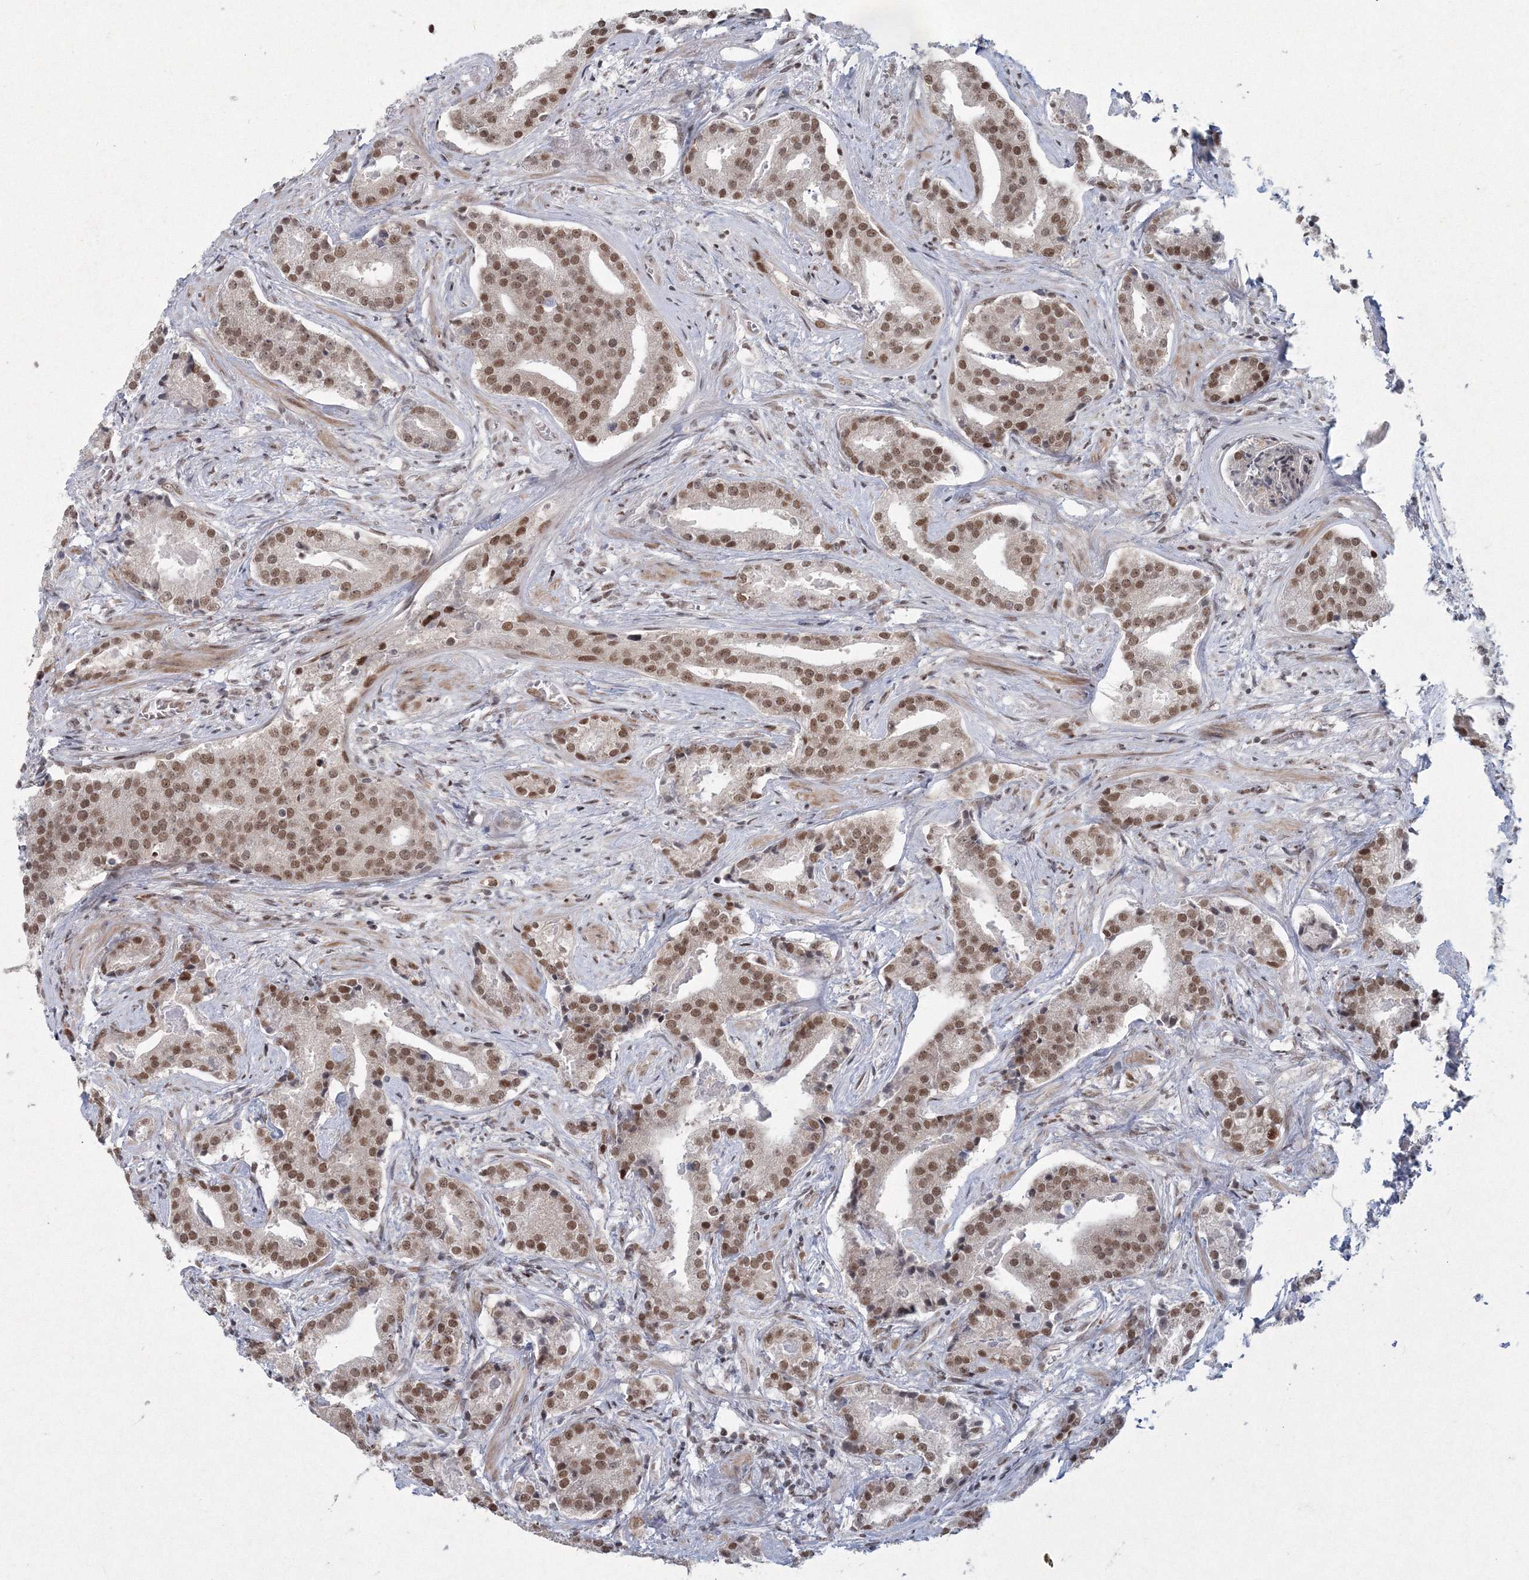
{"staining": {"intensity": "moderate", "quantity": ">75%", "location": "nuclear"}, "tissue": "prostate cancer", "cell_type": "Tumor cells", "image_type": "cancer", "snomed": [{"axis": "morphology", "description": "Adenocarcinoma, Low grade"}, {"axis": "topography", "description": "Prostate"}], "caption": "The immunohistochemical stain labels moderate nuclear staining in tumor cells of low-grade adenocarcinoma (prostate) tissue.", "gene": "C3orf33", "patient": {"sex": "male", "age": 67}}